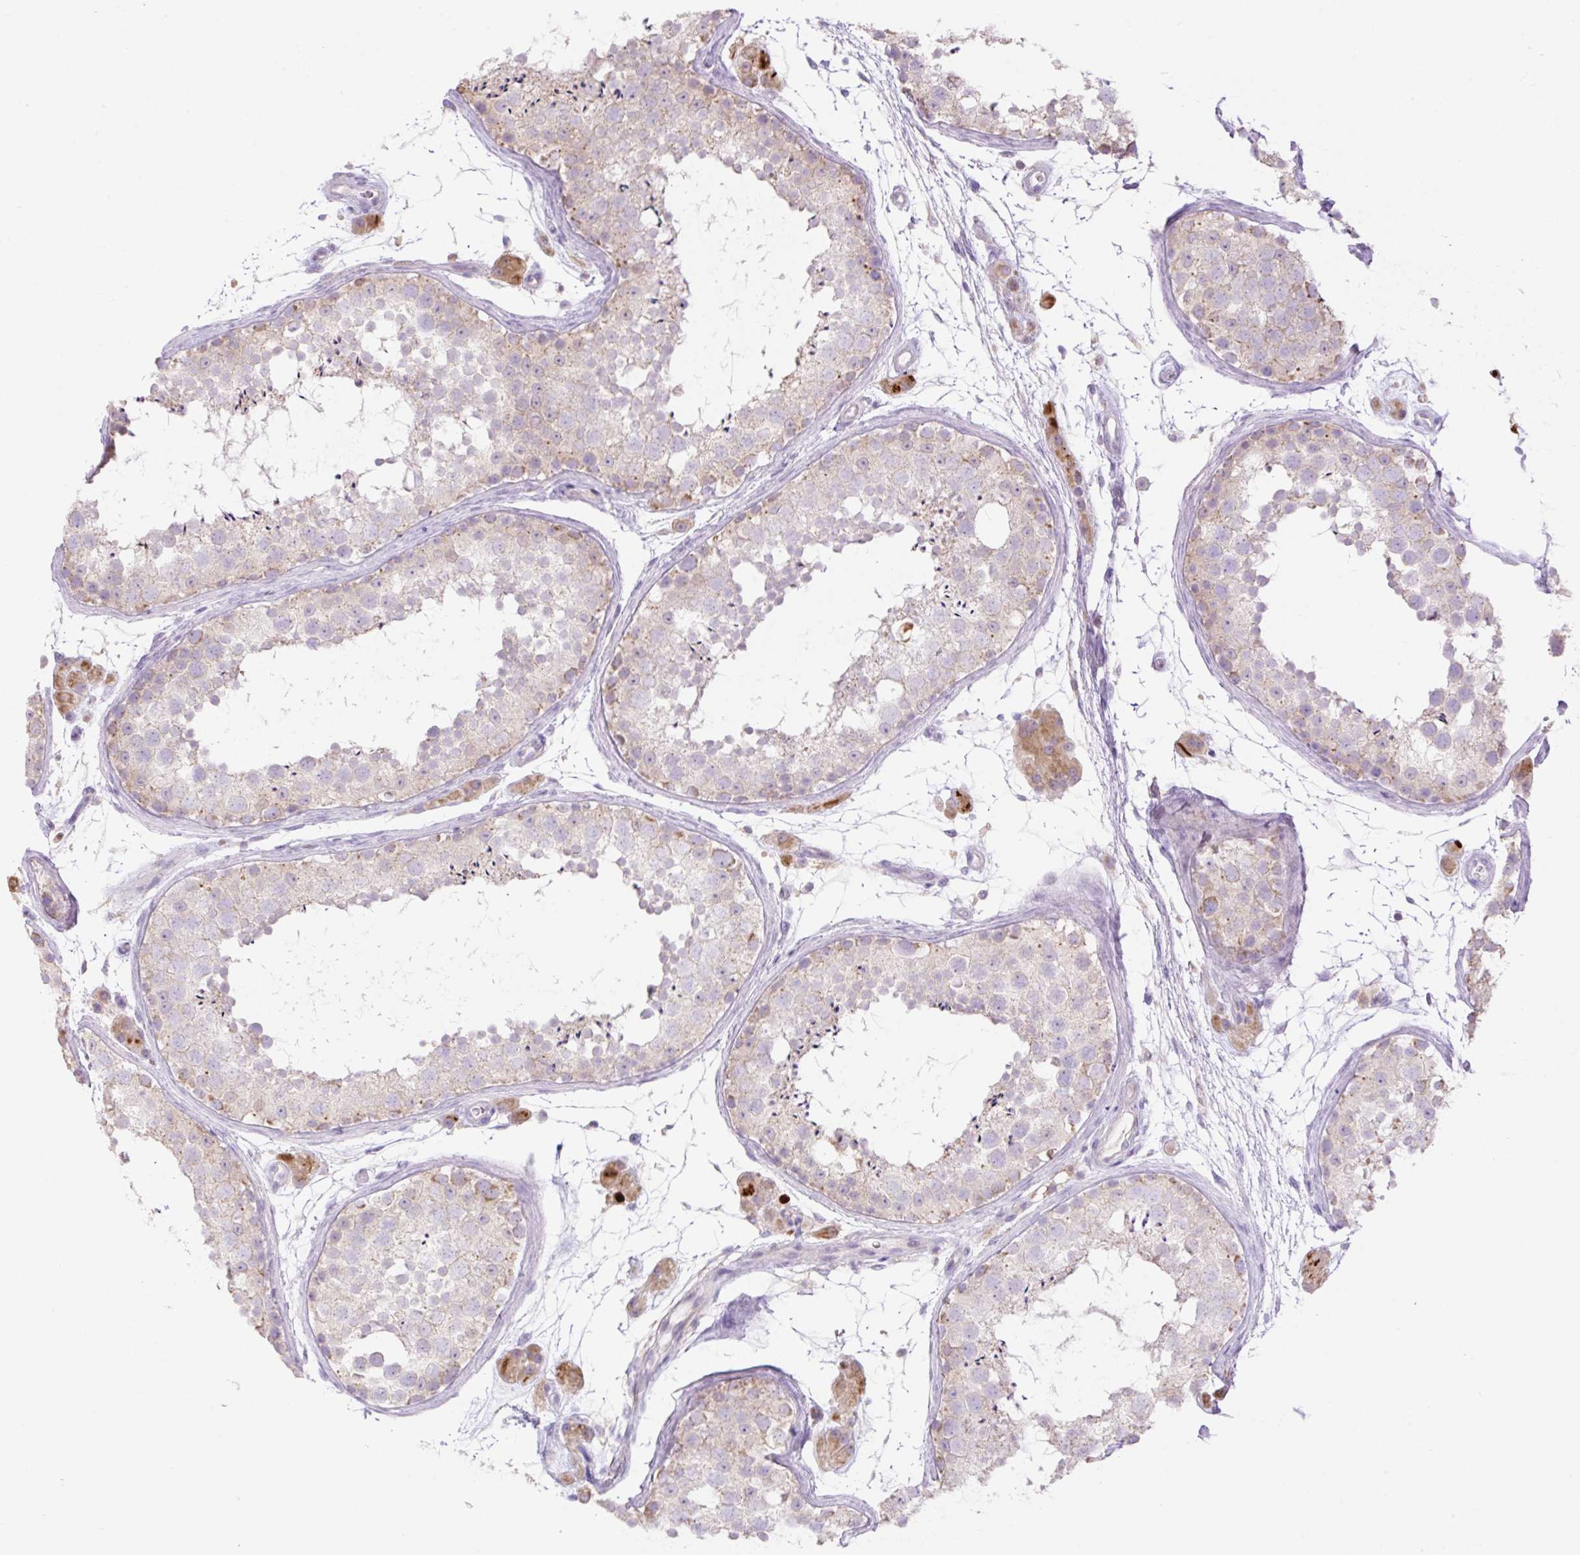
{"staining": {"intensity": "weak", "quantity": "25%-75%", "location": "cytoplasmic/membranous"}, "tissue": "testis", "cell_type": "Cells in seminiferous ducts", "image_type": "normal", "snomed": [{"axis": "morphology", "description": "Normal tissue, NOS"}, {"axis": "topography", "description": "Testis"}], "caption": "Brown immunohistochemical staining in benign human testis reveals weak cytoplasmic/membranous staining in about 25%-75% of cells in seminiferous ducts. The staining is performed using DAB brown chromogen to label protein expression. The nuclei are counter-stained blue using hematoxylin.", "gene": "VPS25", "patient": {"sex": "male", "age": 41}}